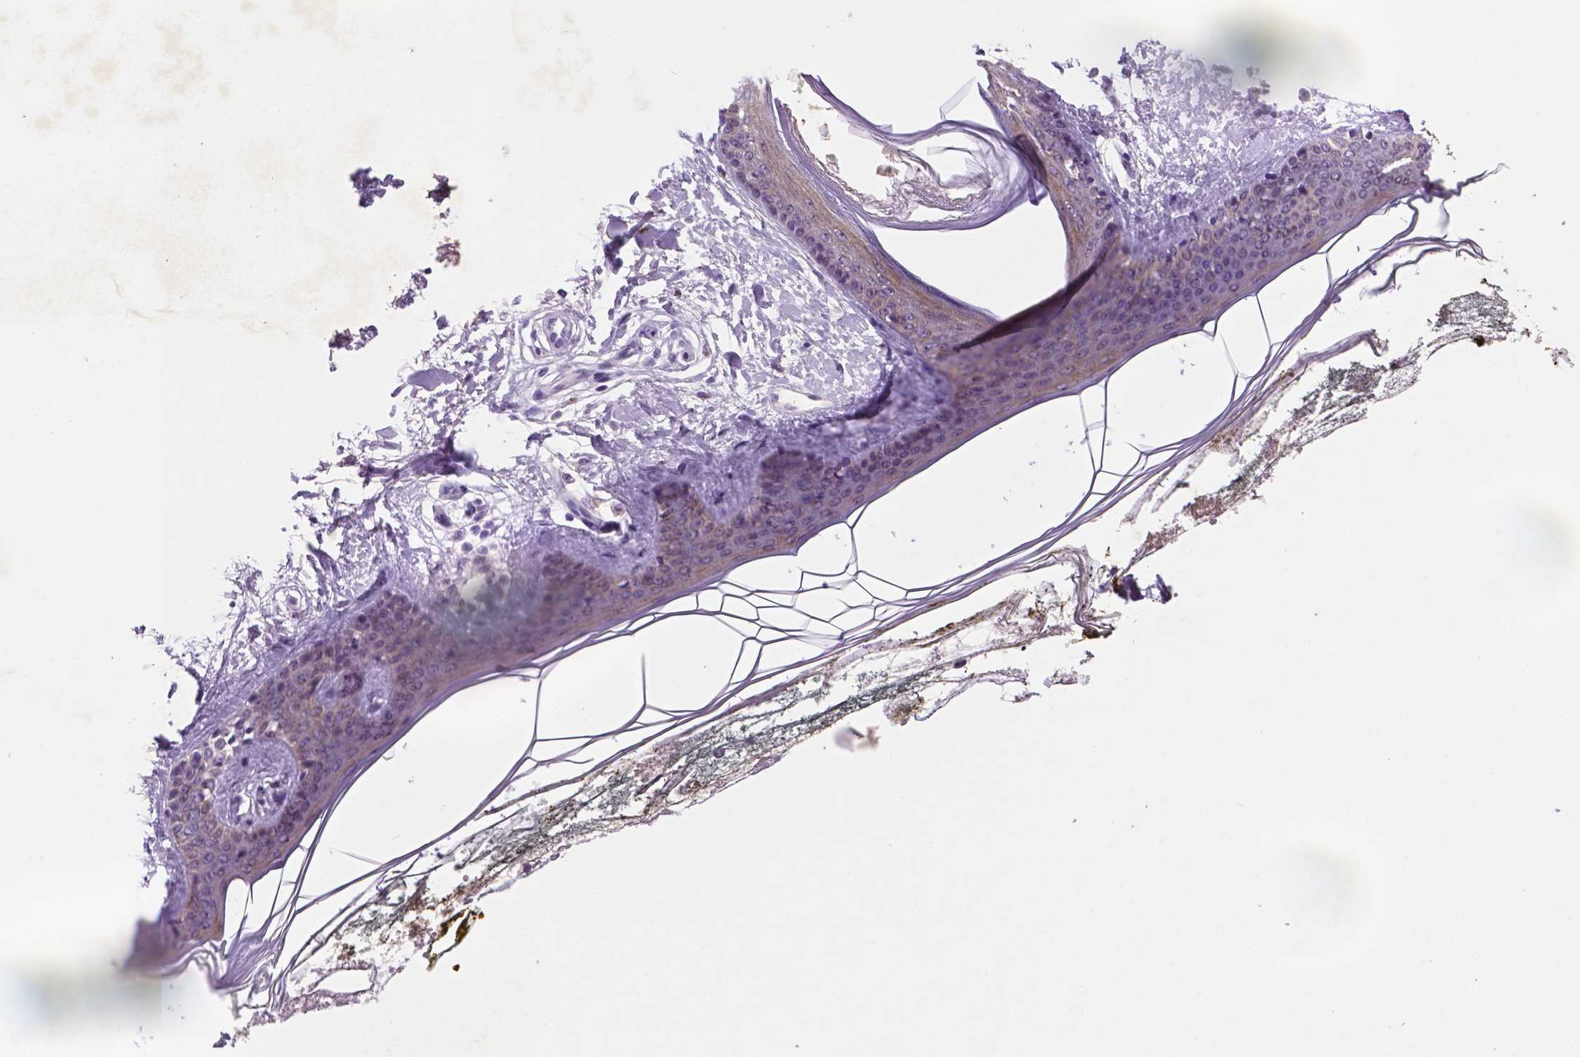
{"staining": {"intensity": "negative", "quantity": "none", "location": "none"}, "tissue": "skin", "cell_type": "Fibroblasts", "image_type": "normal", "snomed": [{"axis": "morphology", "description": "Normal tissue, NOS"}, {"axis": "topography", "description": "Skin"}], "caption": "Fibroblasts are negative for protein expression in unremarkable human skin. (Stains: DAB (3,3'-diaminobenzidine) immunohistochemistry (IHC) with hematoxylin counter stain, Microscopy: brightfield microscopy at high magnification).", "gene": "C18orf21", "patient": {"sex": "female", "age": 34}}